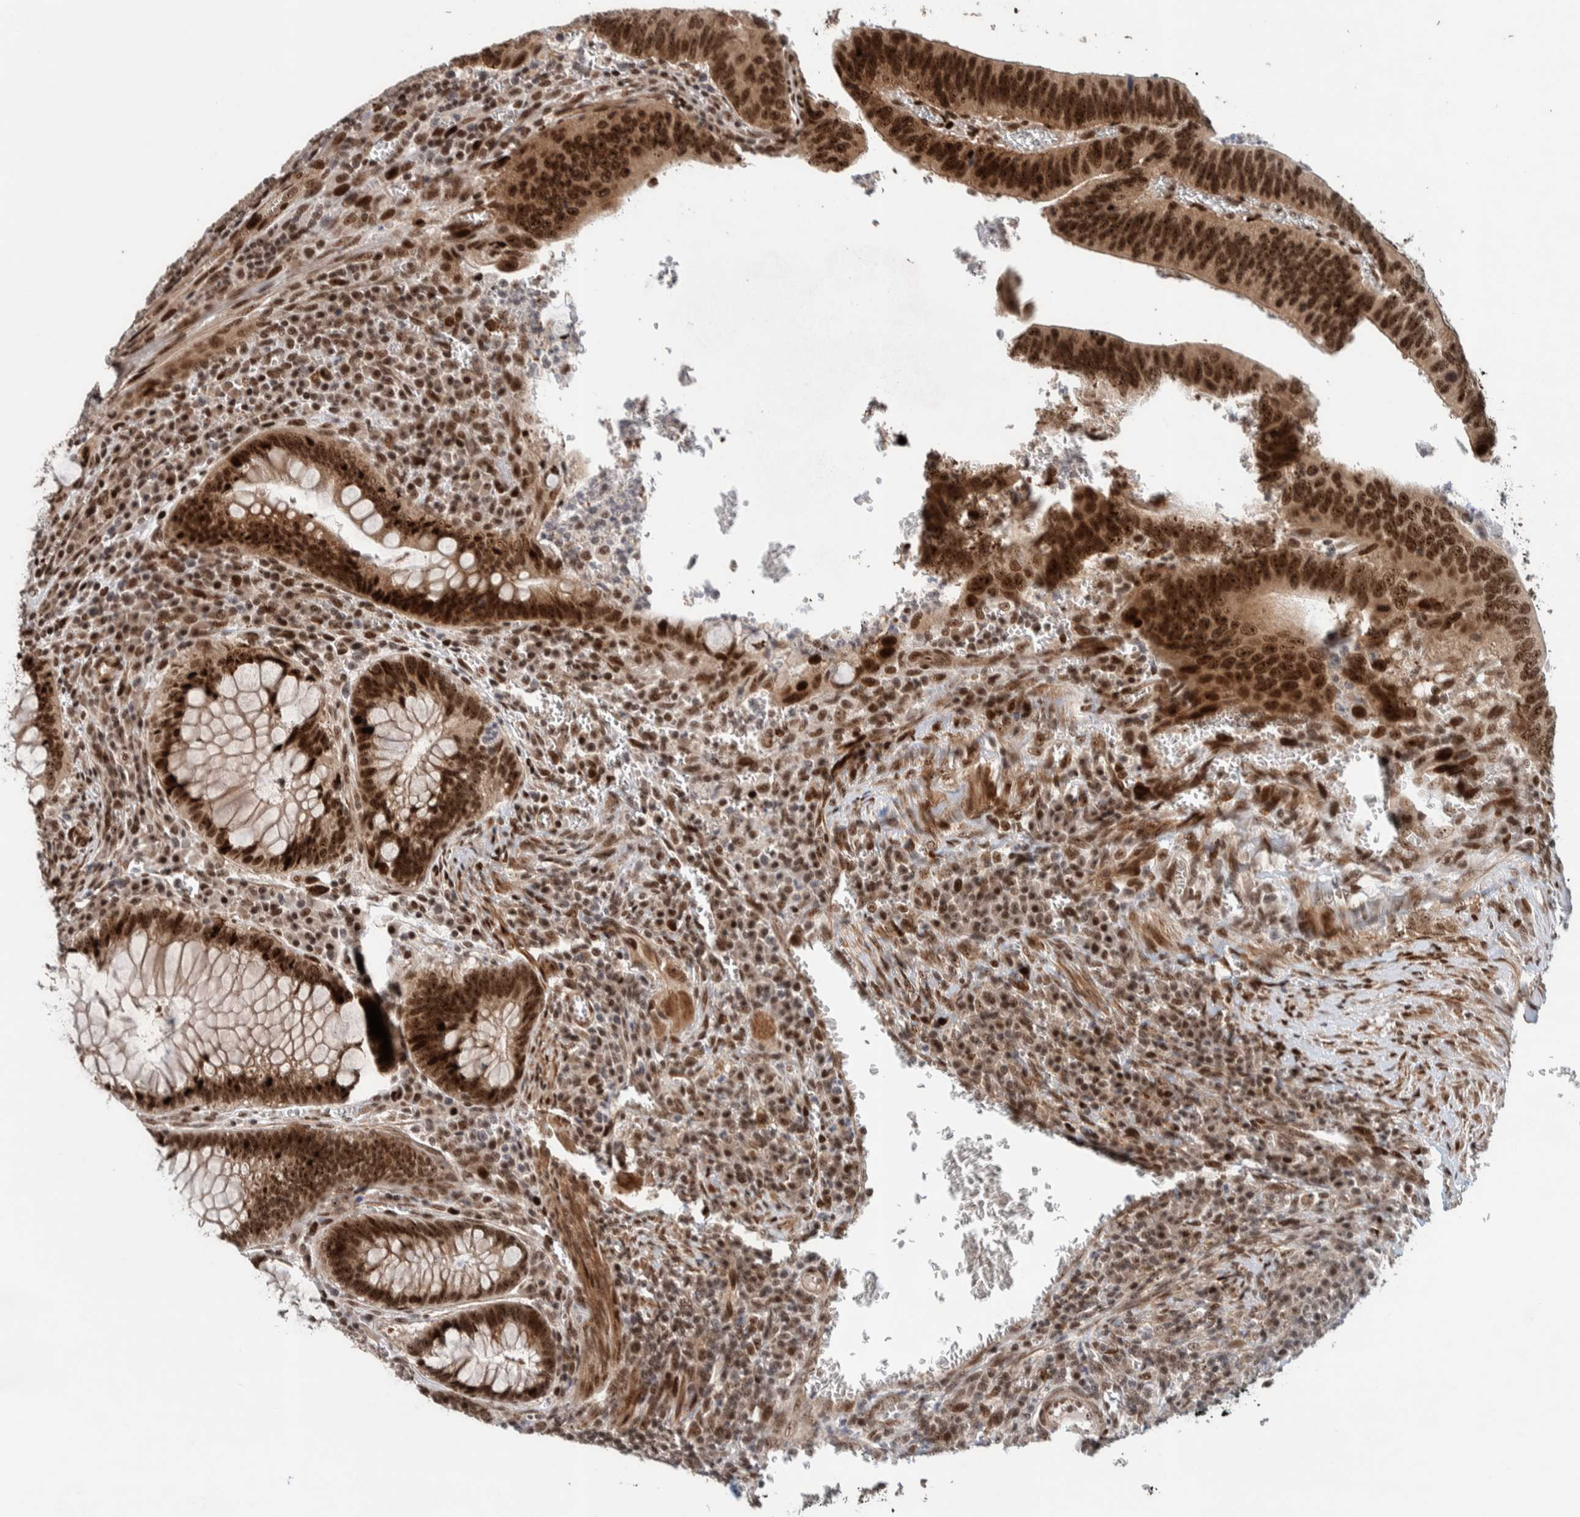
{"staining": {"intensity": "strong", "quantity": ">75%", "location": "nuclear"}, "tissue": "colorectal cancer", "cell_type": "Tumor cells", "image_type": "cancer", "snomed": [{"axis": "morphology", "description": "Inflammation, NOS"}, {"axis": "morphology", "description": "Adenocarcinoma, NOS"}, {"axis": "topography", "description": "Colon"}], "caption": "This is a micrograph of immunohistochemistry staining of colorectal adenocarcinoma, which shows strong staining in the nuclear of tumor cells.", "gene": "CHD4", "patient": {"sex": "male", "age": 72}}